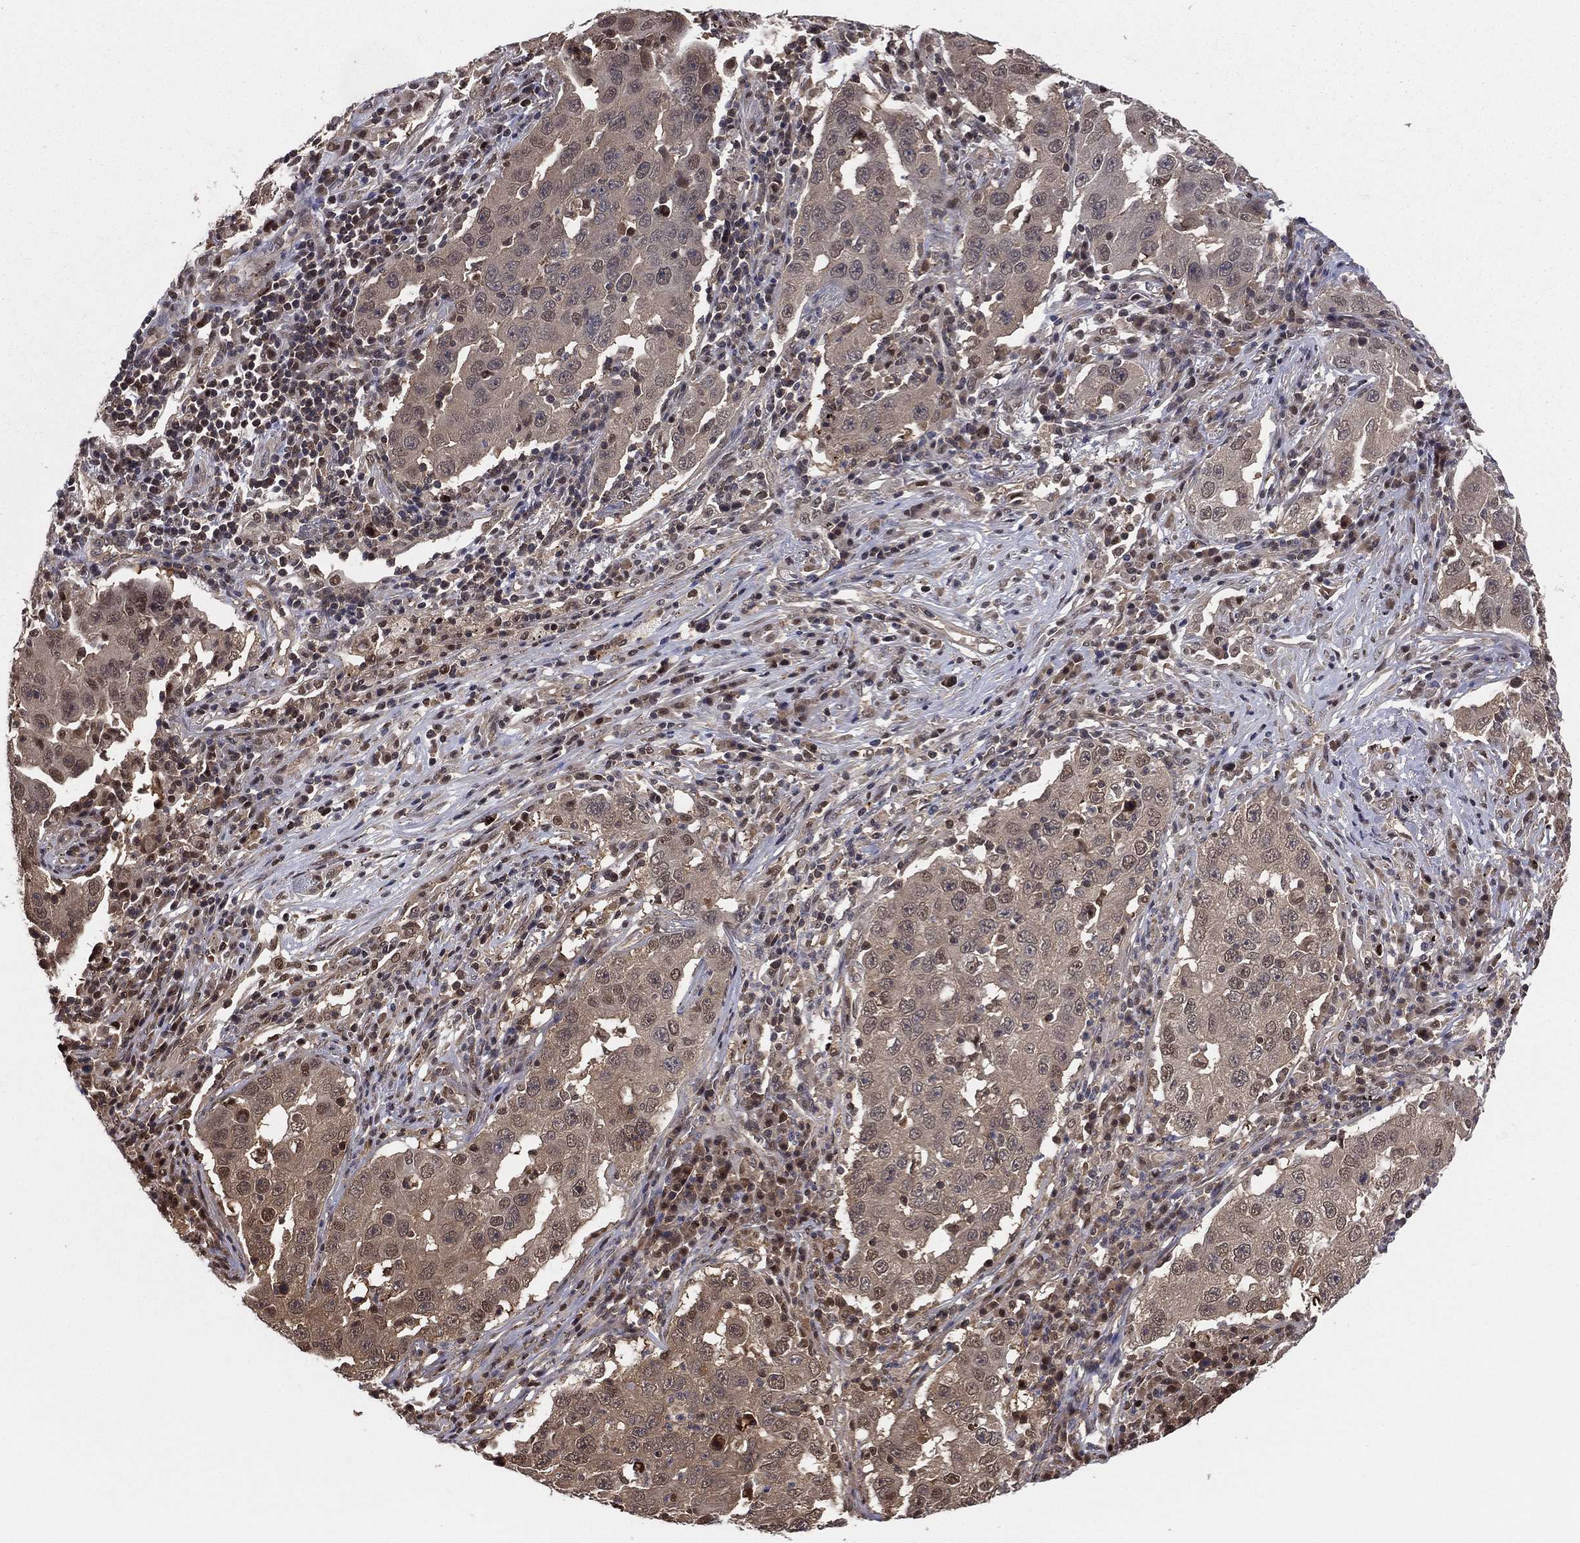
{"staining": {"intensity": "moderate", "quantity": "25%-75%", "location": "cytoplasmic/membranous"}, "tissue": "lung cancer", "cell_type": "Tumor cells", "image_type": "cancer", "snomed": [{"axis": "morphology", "description": "Adenocarcinoma, NOS"}, {"axis": "topography", "description": "Lung"}], "caption": "Immunohistochemistry (IHC) image of lung adenocarcinoma stained for a protein (brown), which displays medium levels of moderate cytoplasmic/membranous staining in about 25%-75% of tumor cells.", "gene": "ICOSLG", "patient": {"sex": "male", "age": 73}}